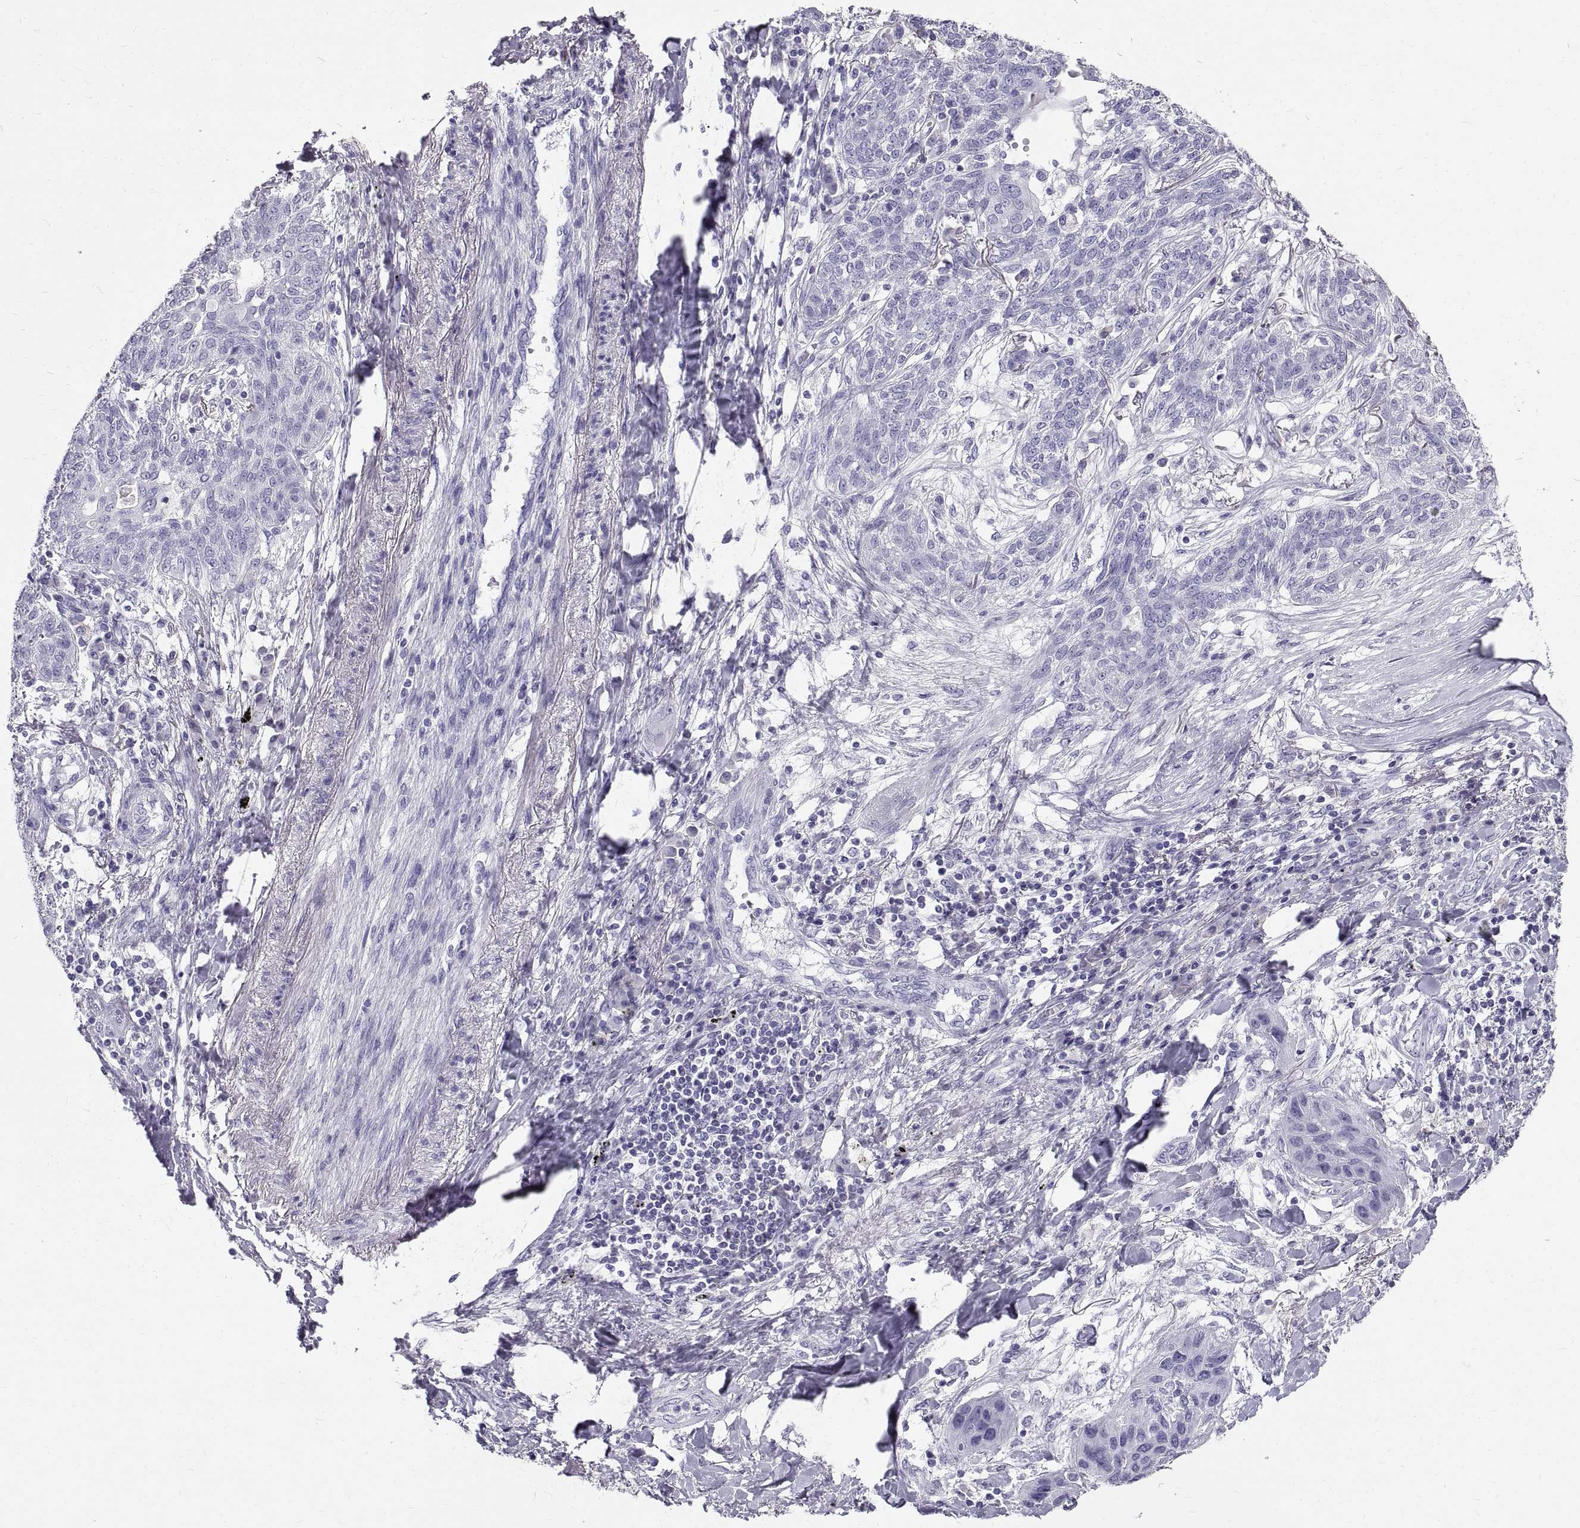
{"staining": {"intensity": "negative", "quantity": "none", "location": "none"}, "tissue": "lung cancer", "cell_type": "Tumor cells", "image_type": "cancer", "snomed": [{"axis": "morphology", "description": "Squamous cell carcinoma, NOS"}, {"axis": "topography", "description": "Lung"}], "caption": "Human lung cancer (squamous cell carcinoma) stained for a protein using immunohistochemistry shows no expression in tumor cells.", "gene": "GNG12", "patient": {"sex": "female", "age": 70}}